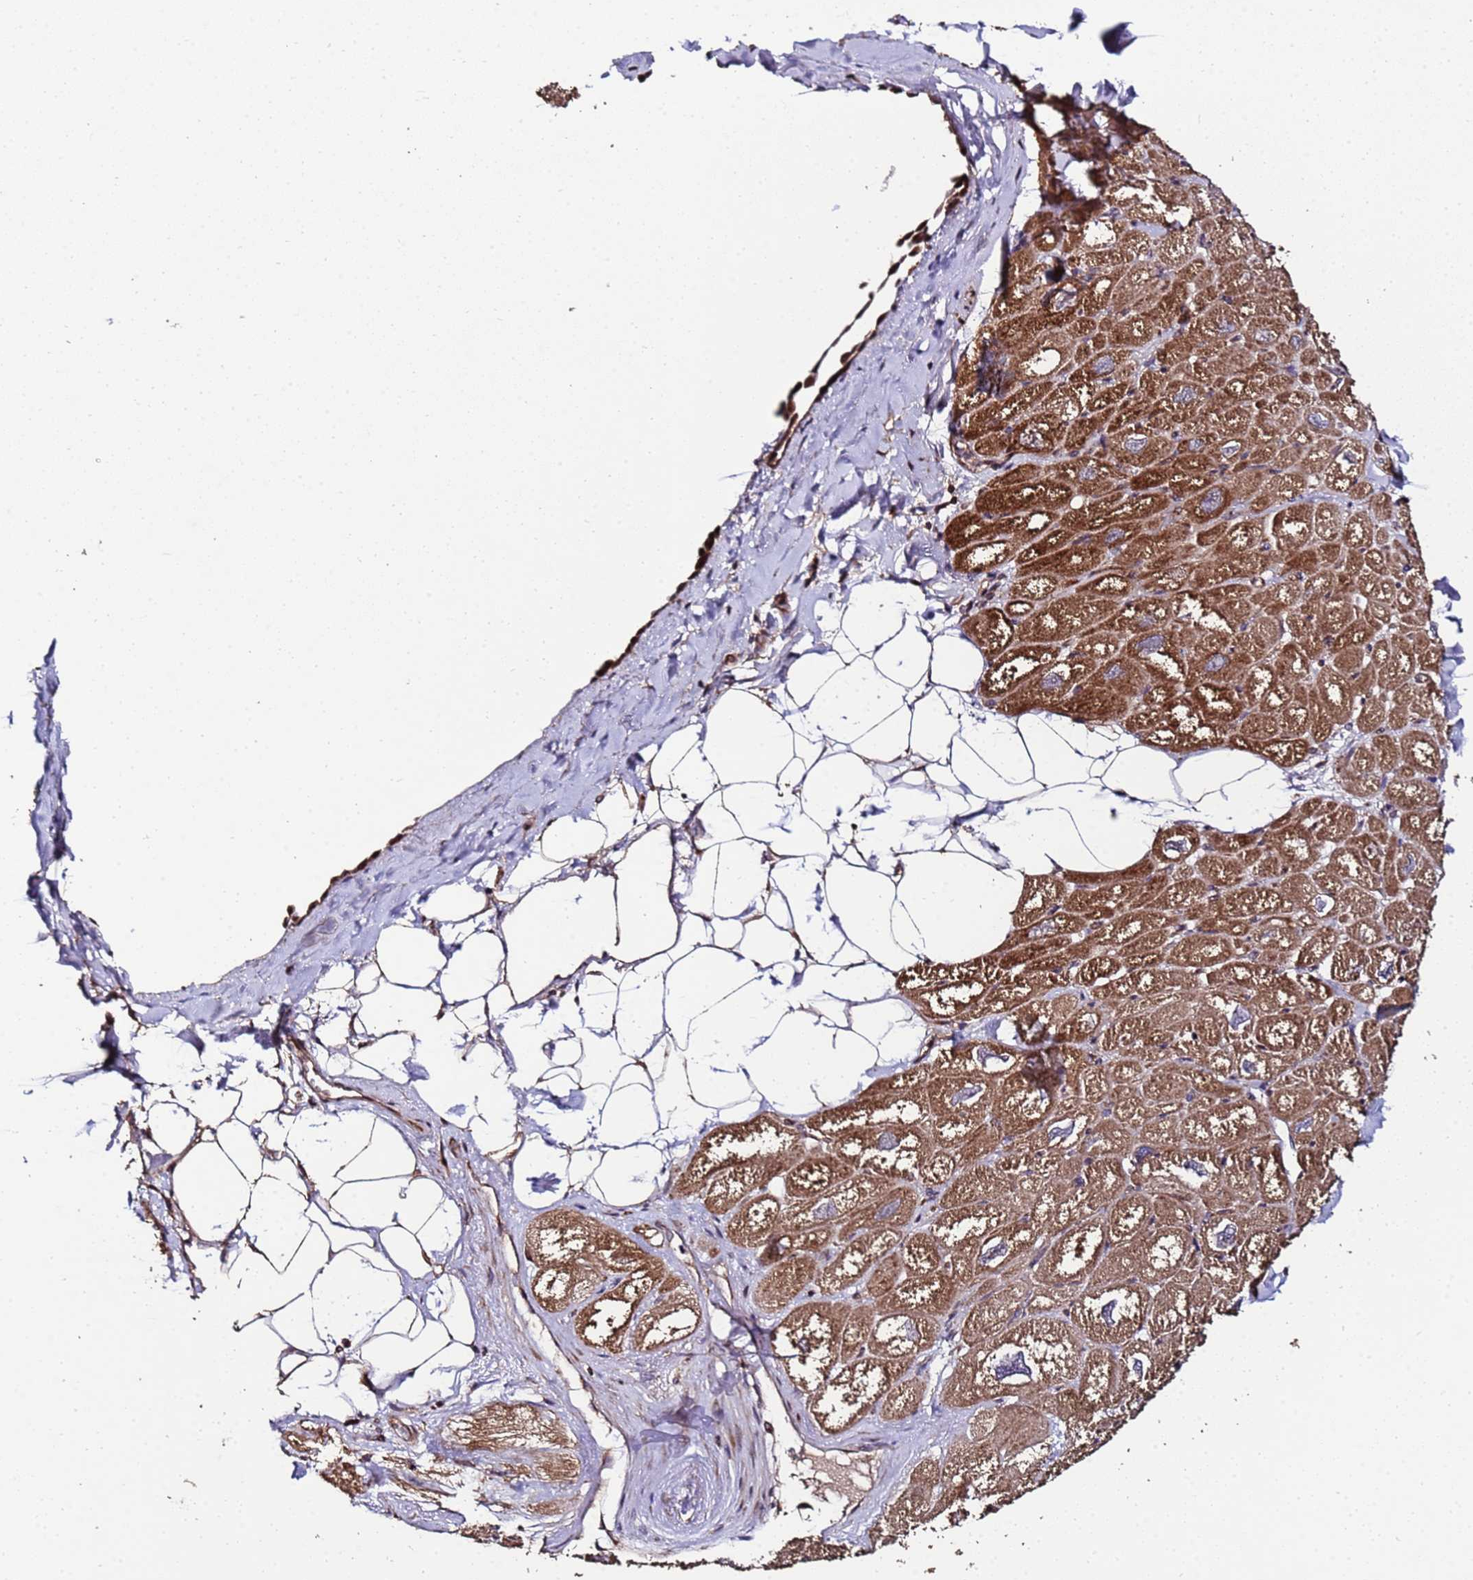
{"staining": {"intensity": "moderate", "quantity": ">75%", "location": "cytoplasmic/membranous"}, "tissue": "heart muscle", "cell_type": "Cardiomyocytes", "image_type": "normal", "snomed": [{"axis": "morphology", "description": "Normal tissue, NOS"}, {"axis": "topography", "description": "Heart"}], "caption": "Immunohistochemical staining of unremarkable heart muscle shows >75% levels of moderate cytoplasmic/membranous protein staining in about >75% of cardiomyocytes.", "gene": "PRODH", "patient": {"sex": "male", "age": 50}}